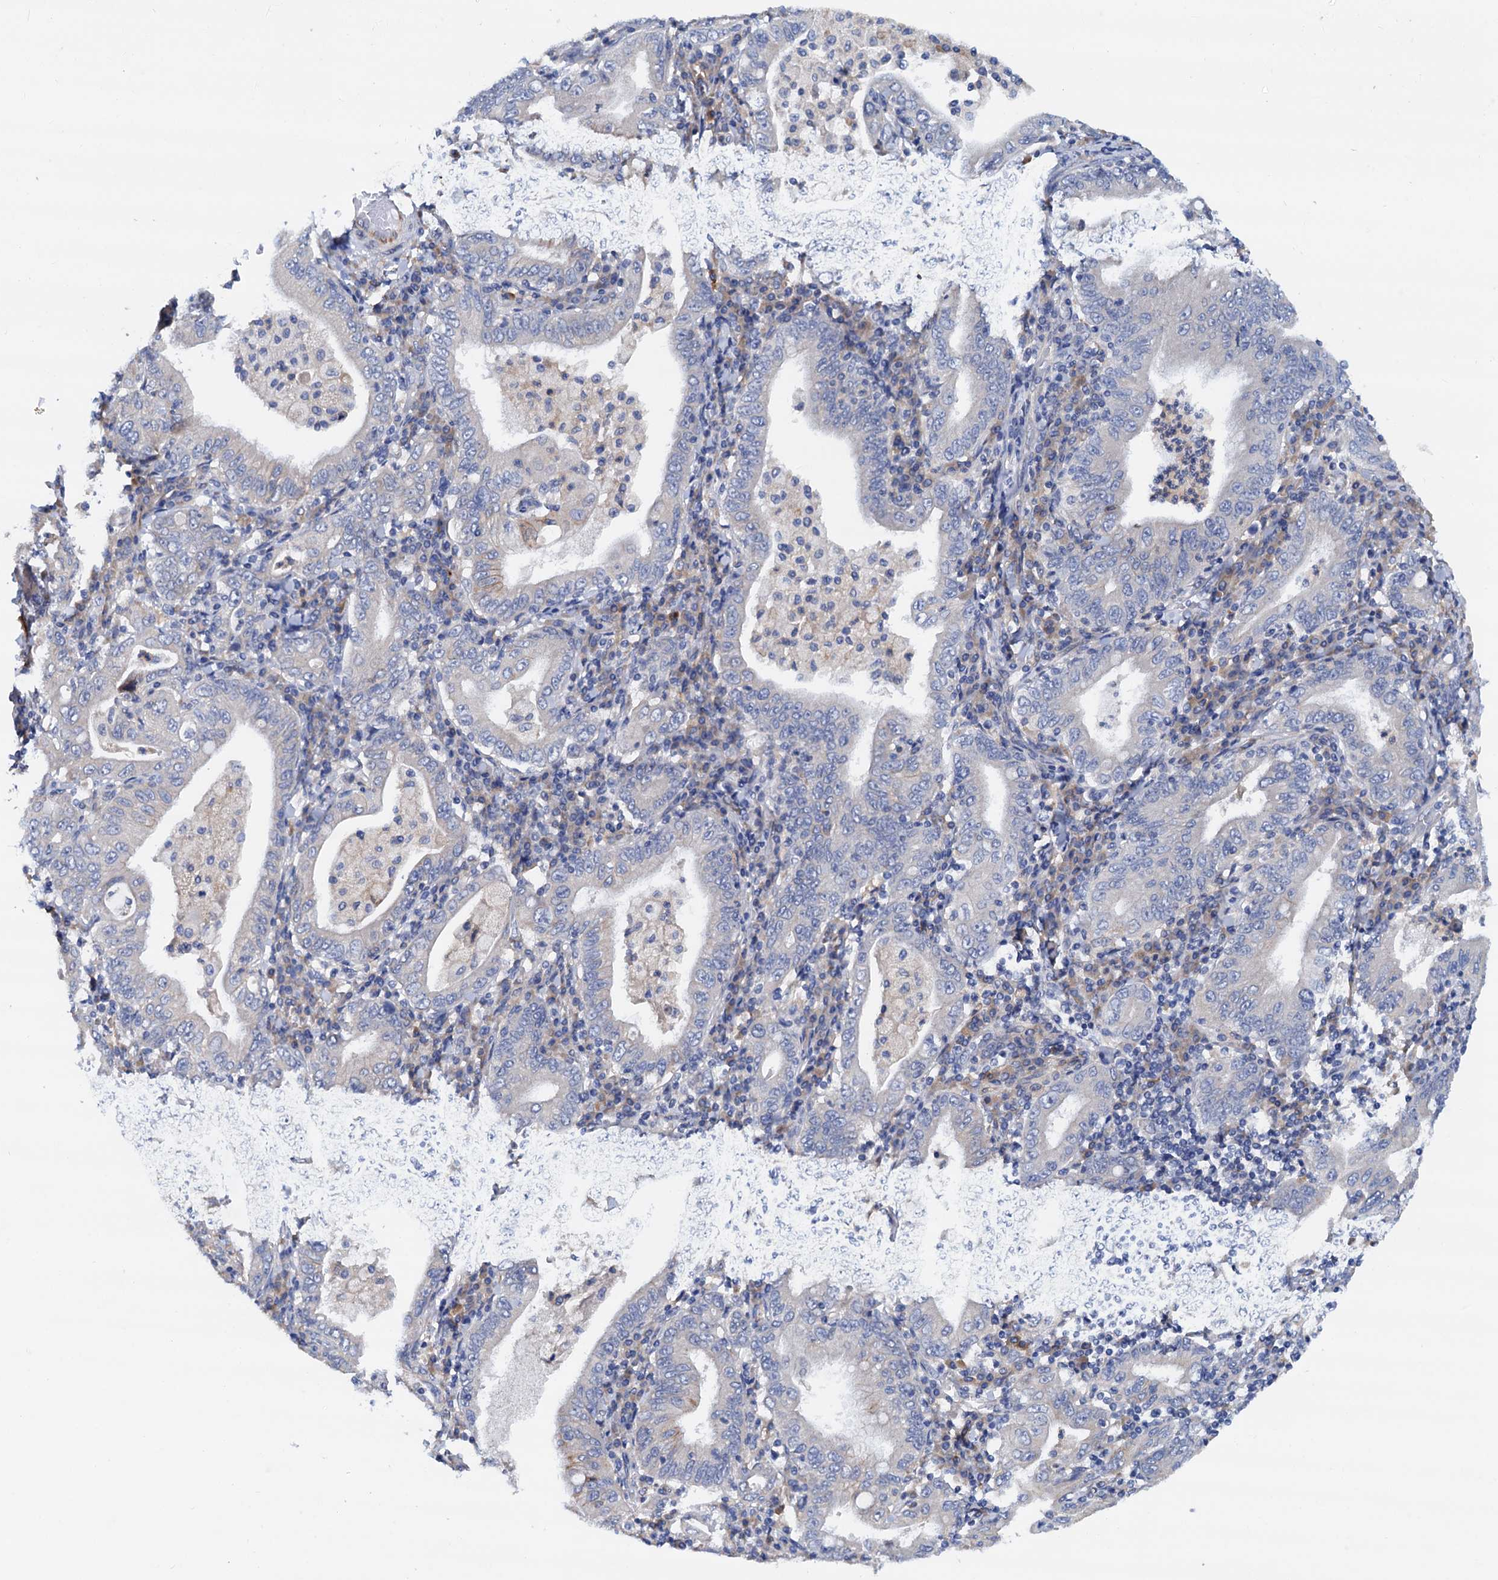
{"staining": {"intensity": "negative", "quantity": "none", "location": "none"}, "tissue": "stomach cancer", "cell_type": "Tumor cells", "image_type": "cancer", "snomed": [{"axis": "morphology", "description": "Normal tissue, NOS"}, {"axis": "morphology", "description": "Adenocarcinoma, NOS"}, {"axis": "topography", "description": "Esophagus"}, {"axis": "topography", "description": "Stomach, upper"}, {"axis": "topography", "description": "Peripheral nerve tissue"}], "caption": "This is a micrograph of immunohistochemistry staining of adenocarcinoma (stomach), which shows no staining in tumor cells.", "gene": "RASSF9", "patient": {"sex": "male", "age": 62}}